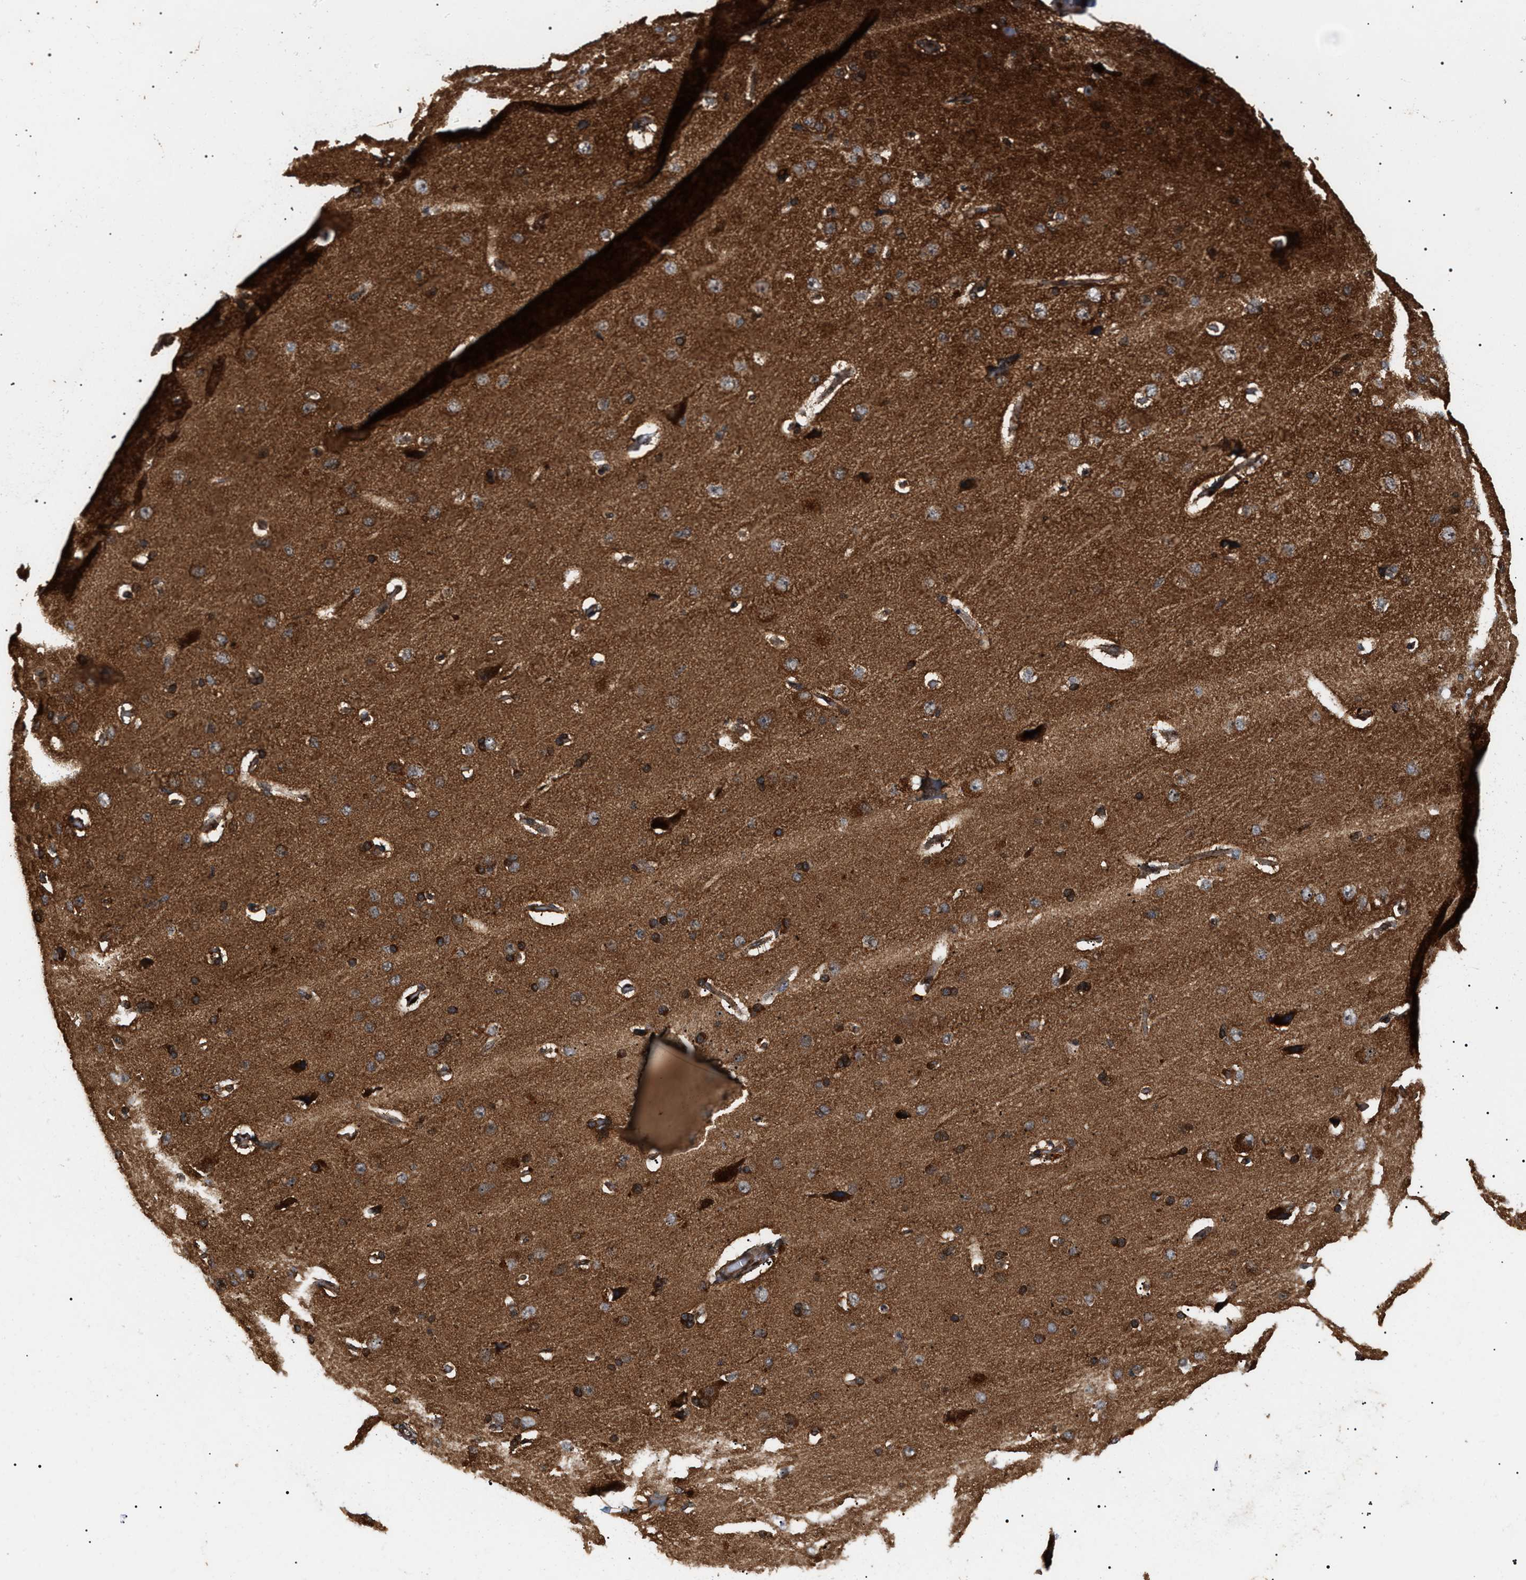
{"staining": {"intensity": "moderate", "quantity": "25%-75%", "location": "cytoplasmic/membranous"}, "tissue": "cerebral cortex", "cell_type": "Endothelial cells", "image_type": "normal", "snomed": [{"axis": "morphology", "description": "Normal tissue, NOS"}, {"axis": "topography", "description": "Cerebral cortex"}], "caption": "High-power microscopy captured an immunohistochemistry (IHC) image of normal cerebral cortex, revealing moderate cytoplasmic/membranous expression in approximately 25%-75% of endothelial cells. (DAB IHC with brightfield microscopy, high magnification).", "gene": "ZBTB26", "patient": {"sex": "male", "age": 62}}